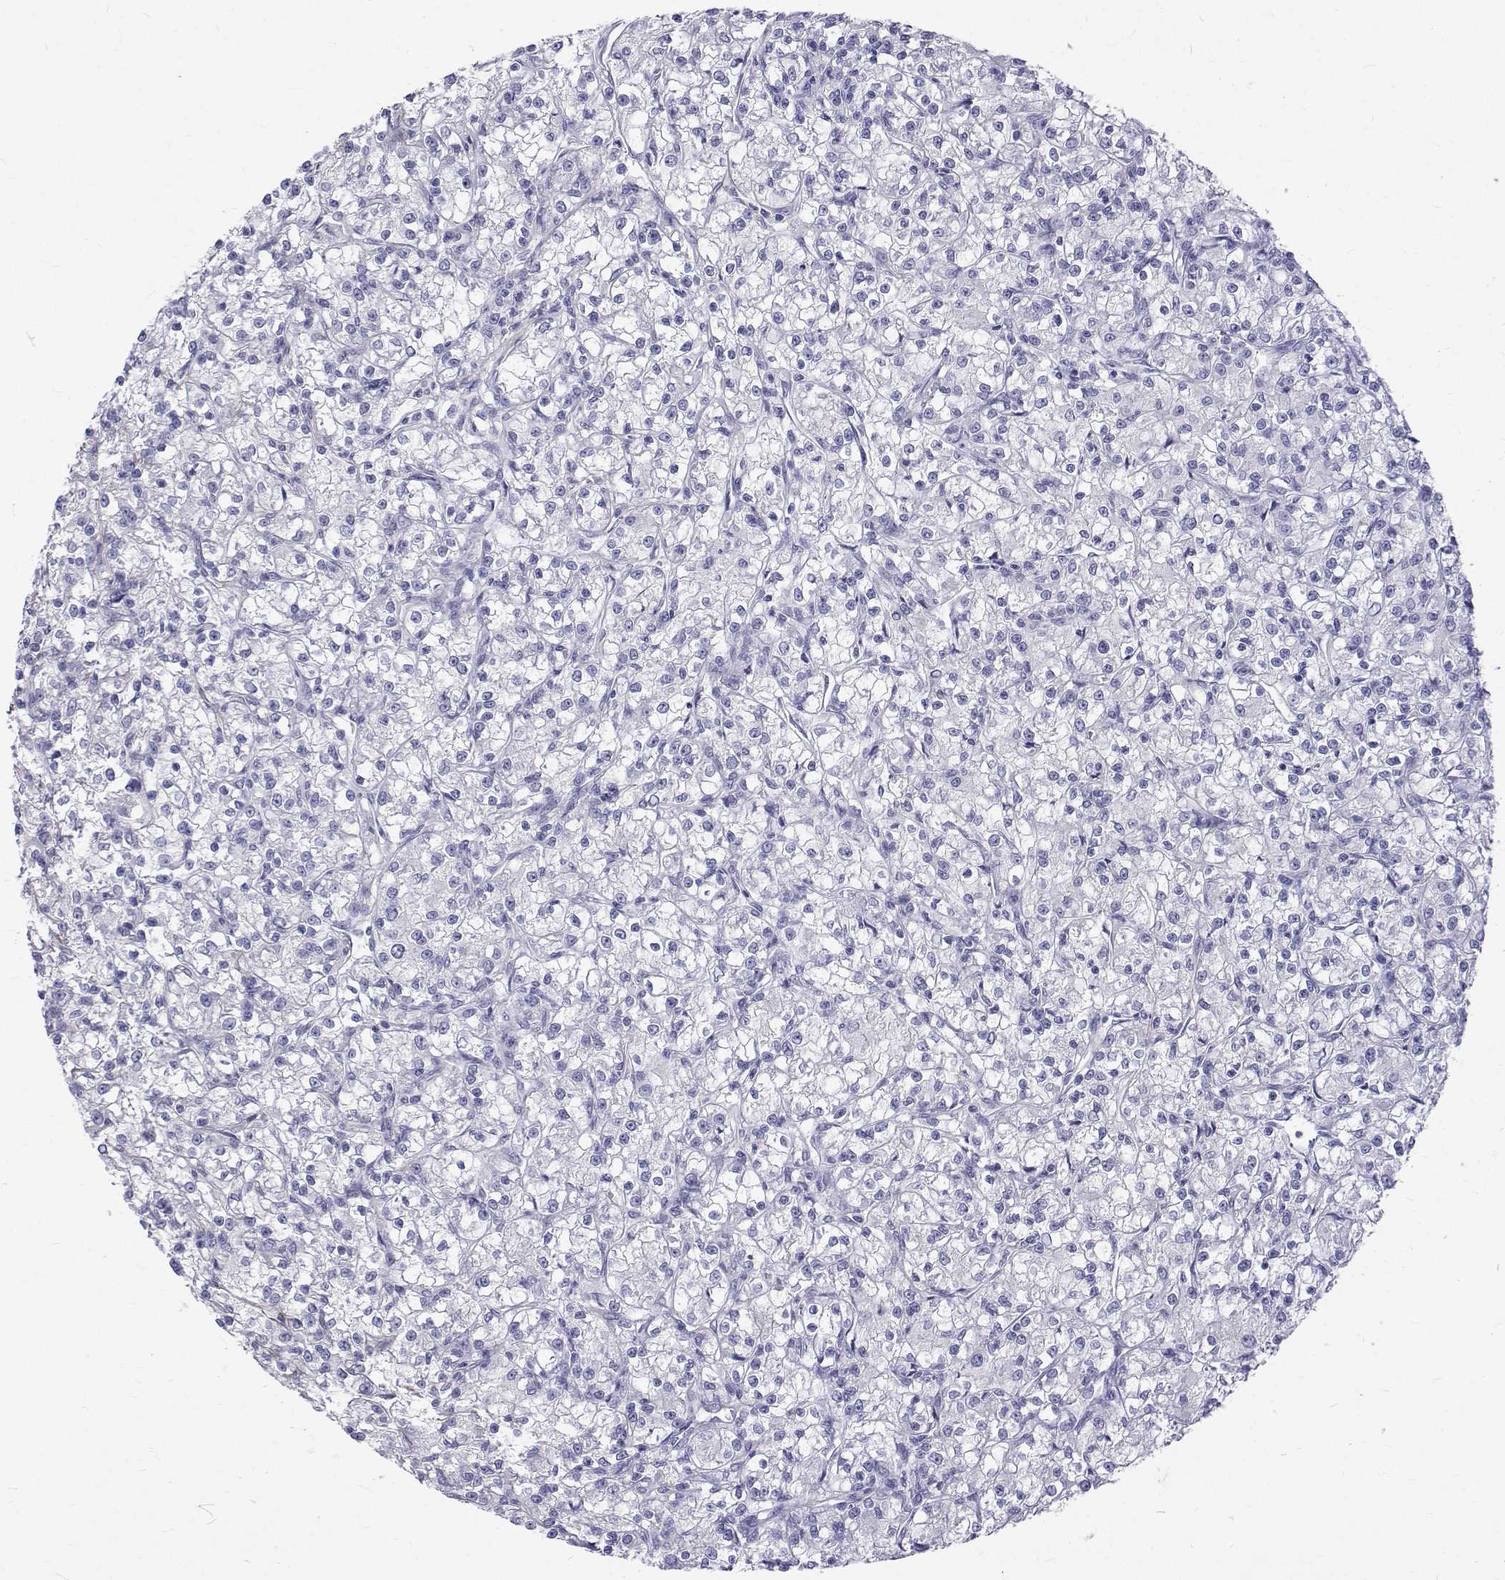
{"staining": {"intensity": "negative", "quantity": "none", "location": "none"}, "tissue": "renal cancer", "cell_type": "Tumor cells", "image_type": "cancer", "snomed": [{"axis": "morphology", "description": "Adenocarcinoma, NOS"}, {"axis": "topography", "description": "Kidney"}], "caption": "Immunohistochemical staining of renal cancer (adenocarcinoma) shows no significant positivity in tumor cells. The staining was performed using DAB (3,3'-diaminobenzidine) to visualize the protein expression in brown, while the nuclei were stained in blue with hematoxylin (Magnification: 20x).", "gene": "OPRPN", "patient": {"sex": "female", "age": 59}}